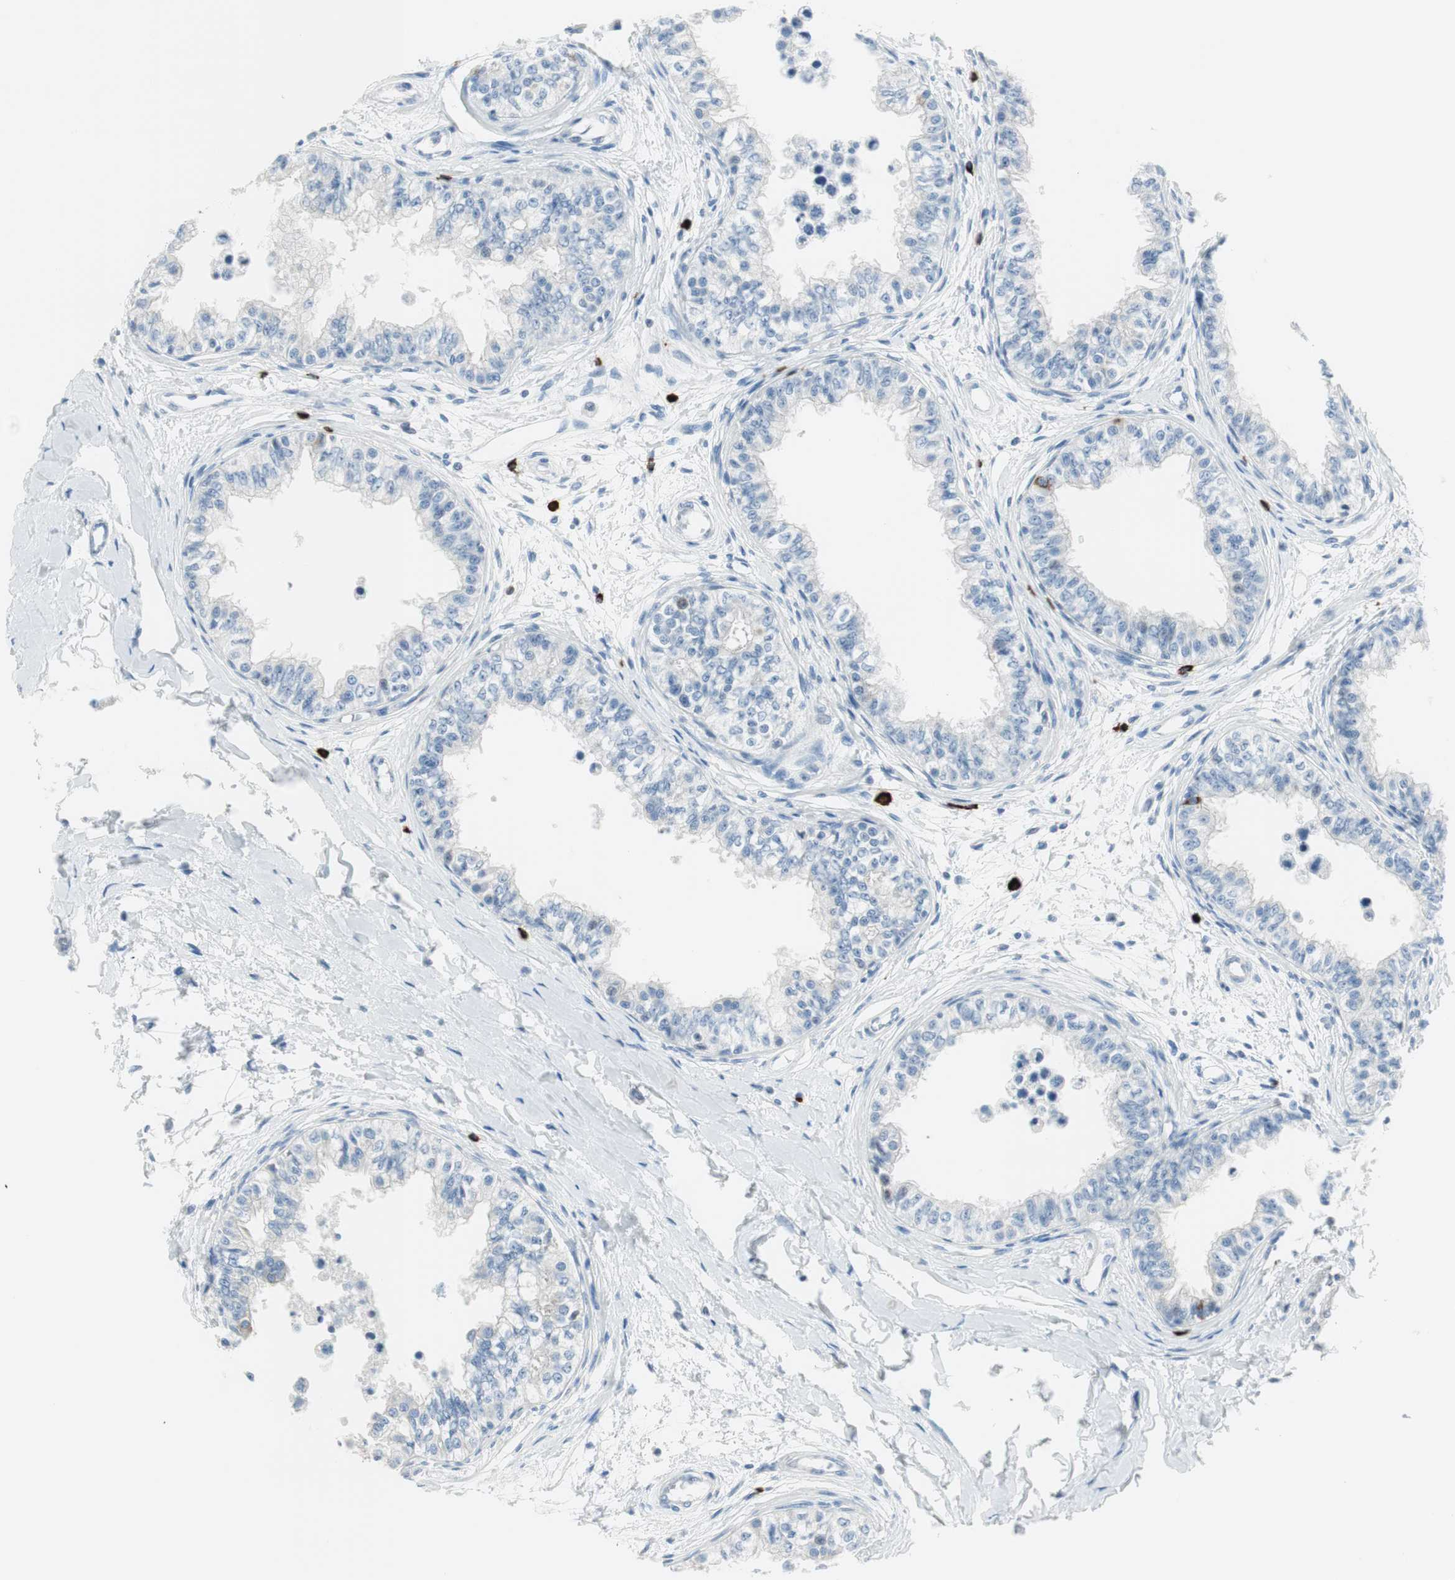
{"staining": {"intensity": "negative", "quantity": "none", "location": "none"}, "tissue": "epididymis", "cell_type": "Glandular cells", "image_type": "normal", "snomed": [{"axis": "morphology", "description": "Normal tissue, NOS"}, {"axis": "morphology", "description": "Adenocarcinoma, metastatic, NOS"}, {"axis": "topography", "description": "Testis"}, {"axis": "topography", "description": "Epididymis"}], "caption": "Immunohistochemistry micrograph of benign epididymis: epididymis stained with DAB (3,3'-diaminobenzidine) demonstrates no significant protein staining in glandular cells. (IHC, brightfield microscopy, high magnification).", "gene": "DLG4", "patient": {"sex": "male", "age": 26}}